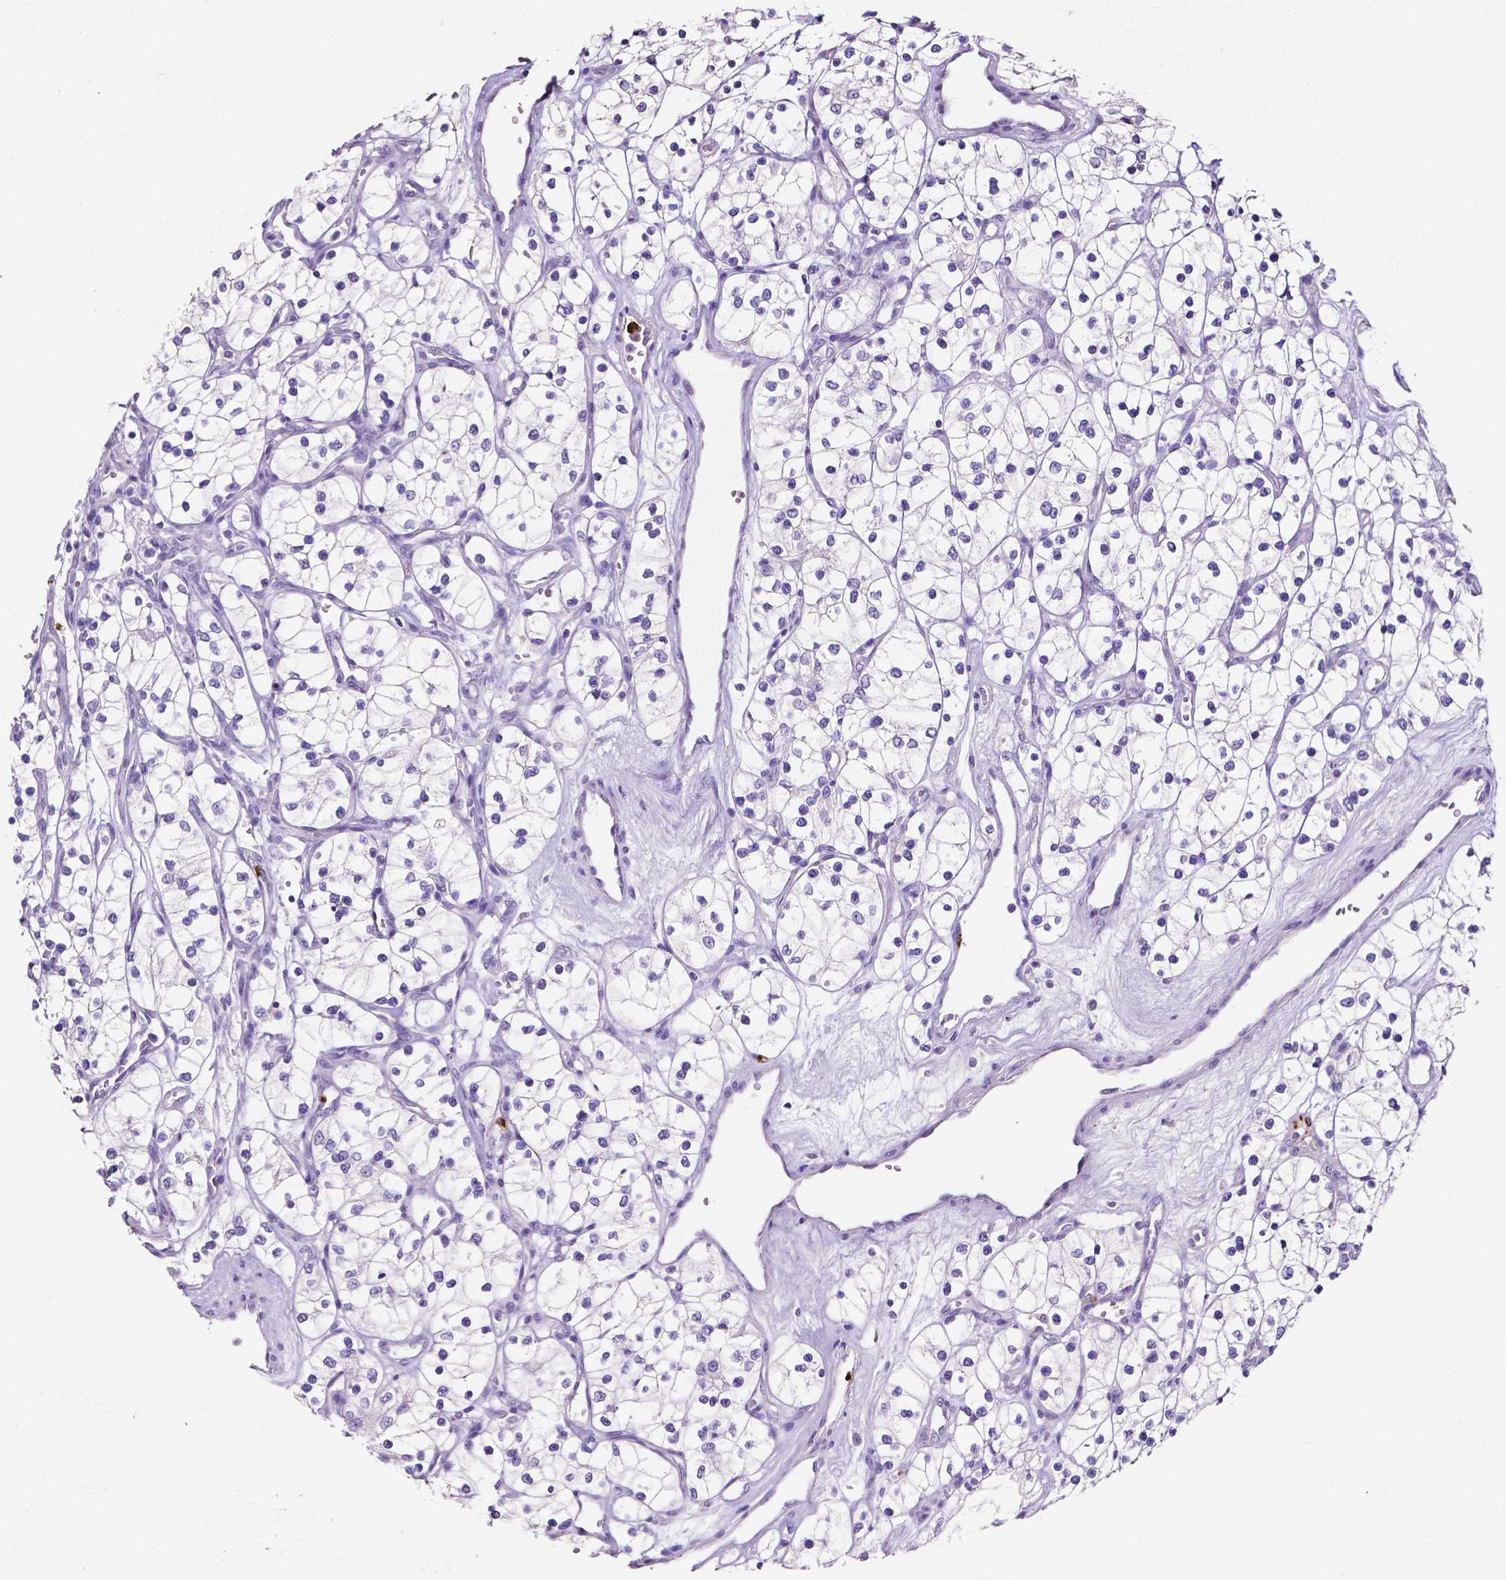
{"staining": {"intensity": "negative", "quantity": "none", "location": "none"}, "tissue": "renal cancer", "cell_type": "Tumor cells", "image_type": "cancer", "snomed": [{"axis": "morphology", "description": "Adenocarcinoma, NOS"}, {"axis": "topography", "description": "Kidney"}], "caption": "Tumor cells are negative for brown protein staining in renal cancer (adenocarcinoma). (DAB immunohistochemistry (IHC) with hematoxylin counter stain).", "gene": "MMP9", "patient": {"sex": "female", "age": 69}}